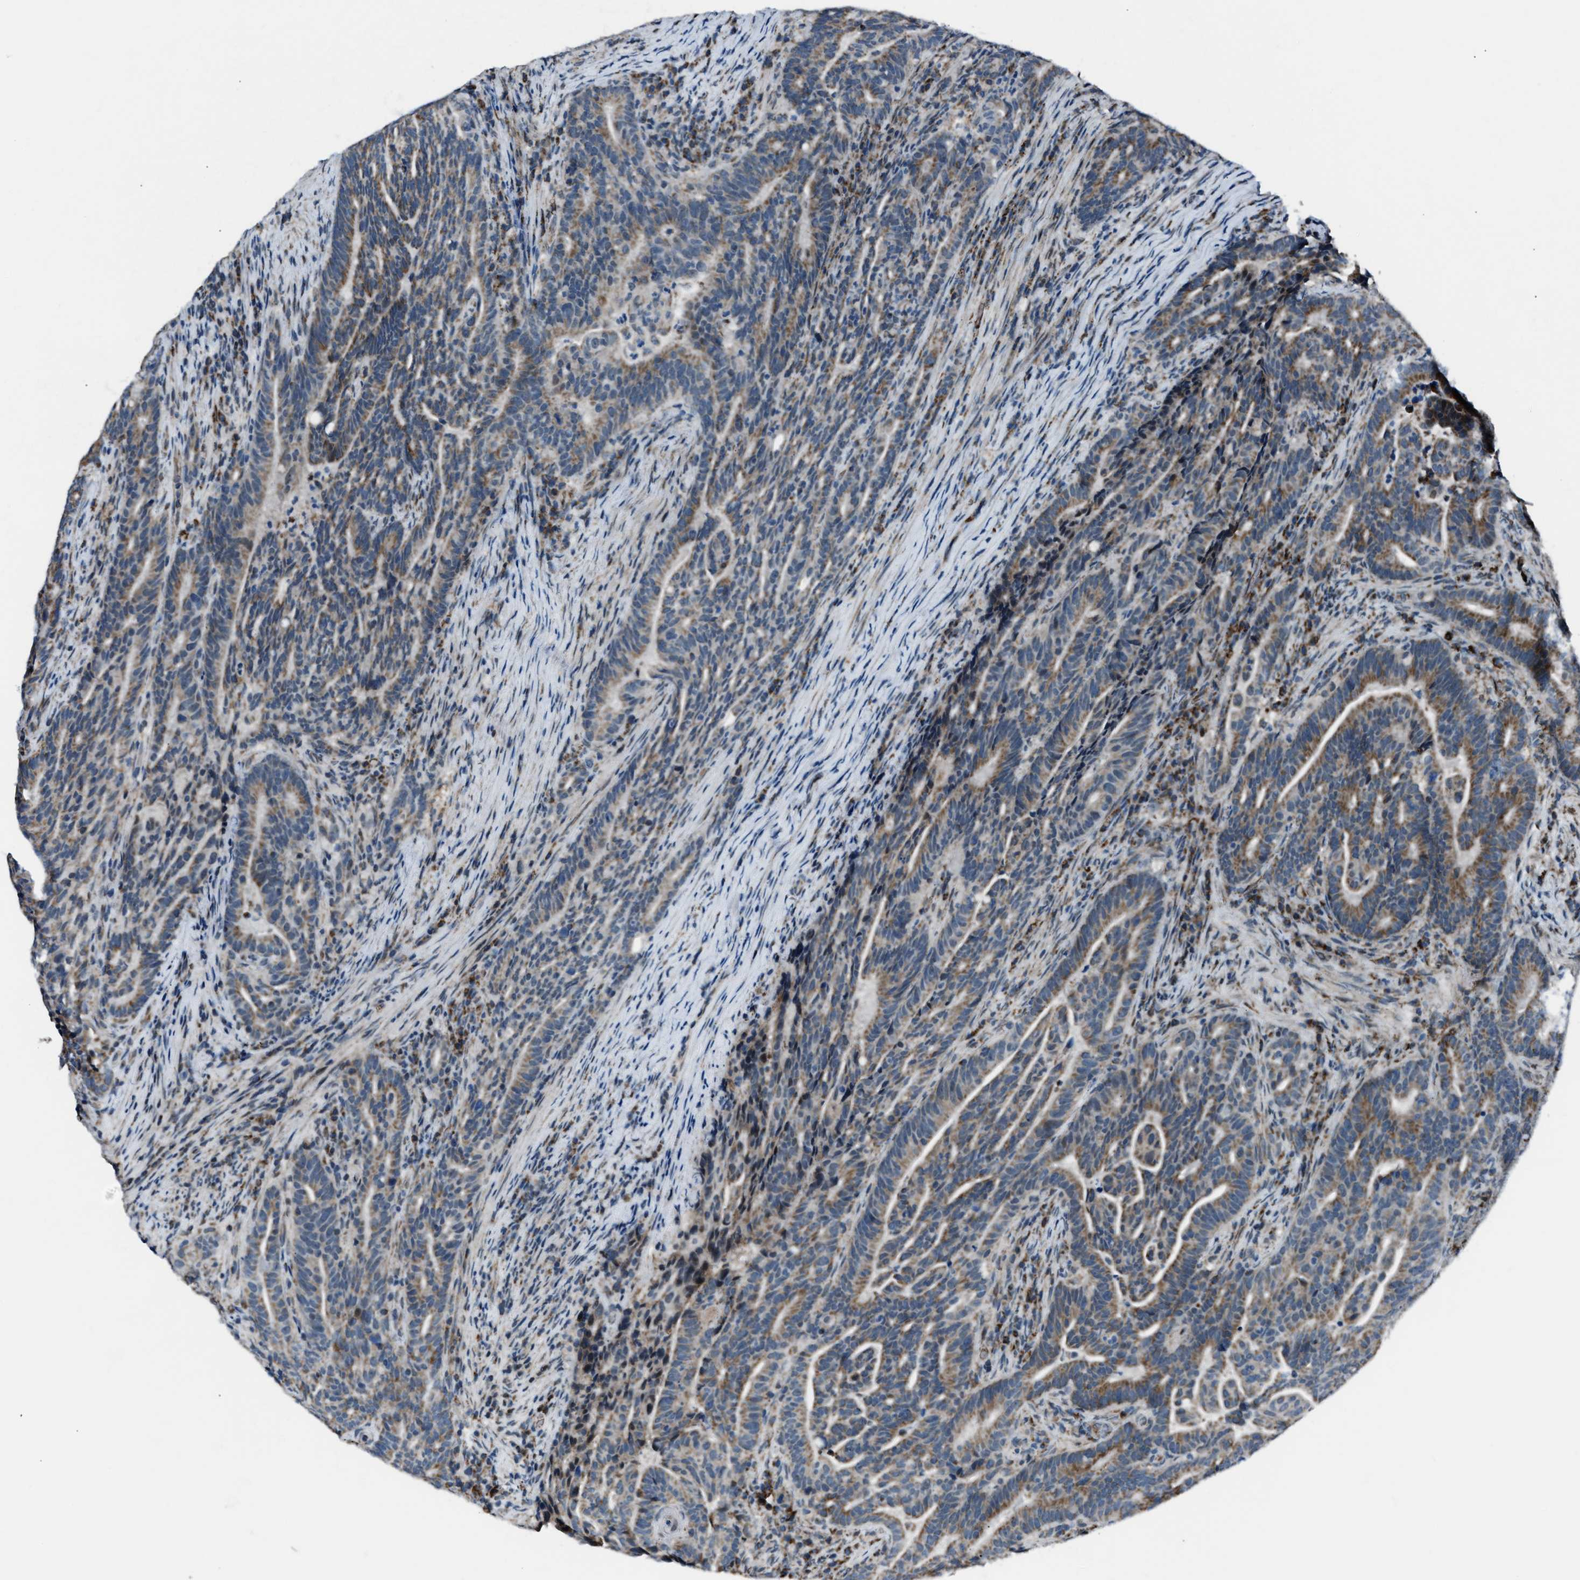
{"staining": {"intensity": "moderate", "quantity": ">75%", "location": "cytoplasmic/membranous"}, "tissue": "colorectal cancer", "cell_type": "Tumor cells", "image_type": "cancer", "snomed": [{"axis": "morphology", "description": "Adenocarcinoma, NOS"}, {"axis": "topography", "description": "Colon"}], "caption": "Moderate cytoplasmic/membranous expression for a protein is identified in about >75% of tumor cells of adenocarcinoma (colorectal) using IHC.", "gene": "CHN2", "patient": {"sex": "female", "age": 66}}